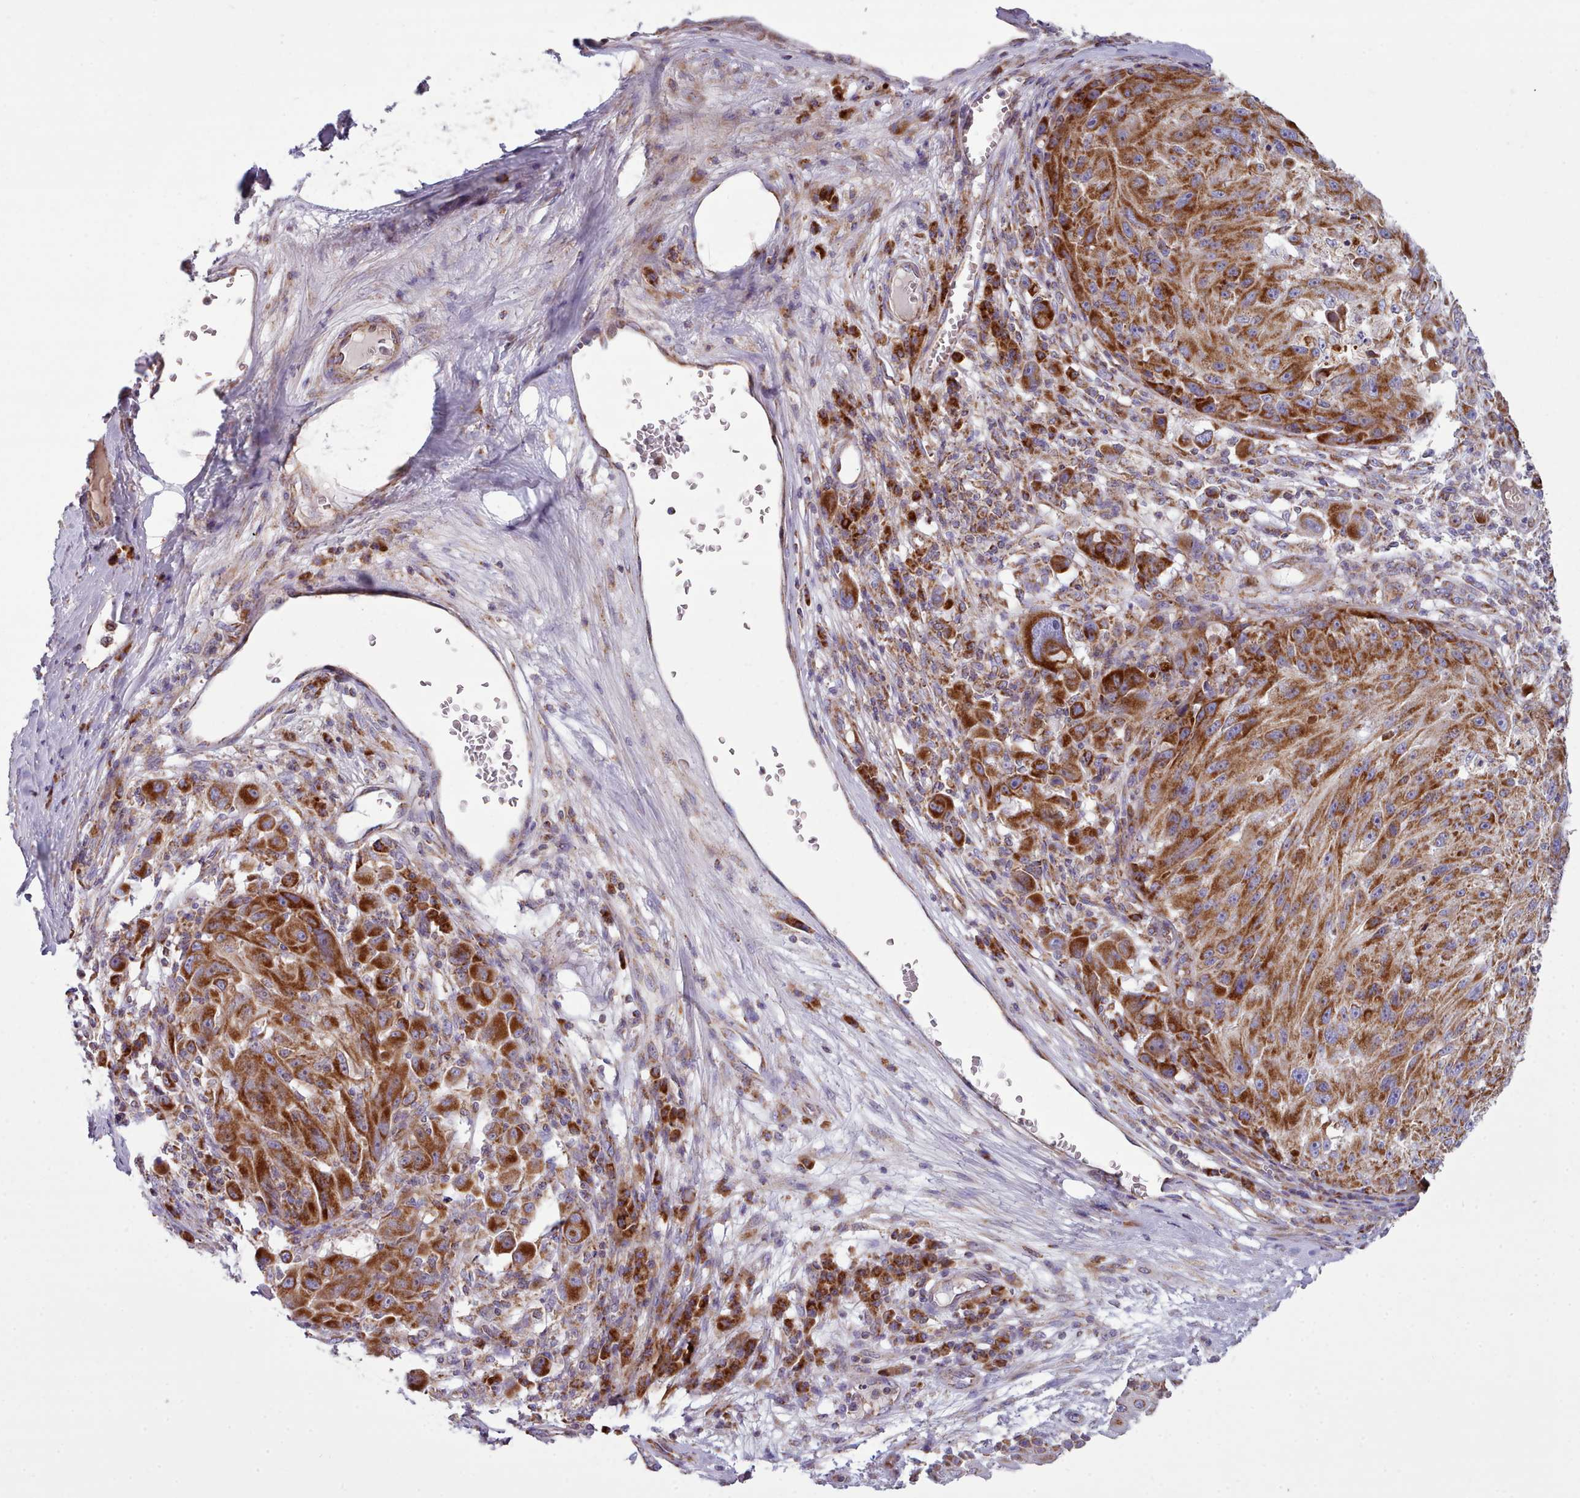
{"staining": {"intensity": "strong", "quantity": ">75%", "location": "cytoplasmic/membranous"}, "tissue": "melanoma", "cell_type": "Tumor cells", "image_type": "cancer", "snomed": [{"axis": "morphology", "description": "Malignant melanoma, NOS"}, {"axis": "topography", "description": "Skin"}], "caption": "This is an image of immunohistochemistry (IHC) staining of malignant melanoma, which shows strong expression in the cytoplasmic/membranous of tumor cells.", "gene": "SRP54", "patient": {"sex": "male", "age": 53}}